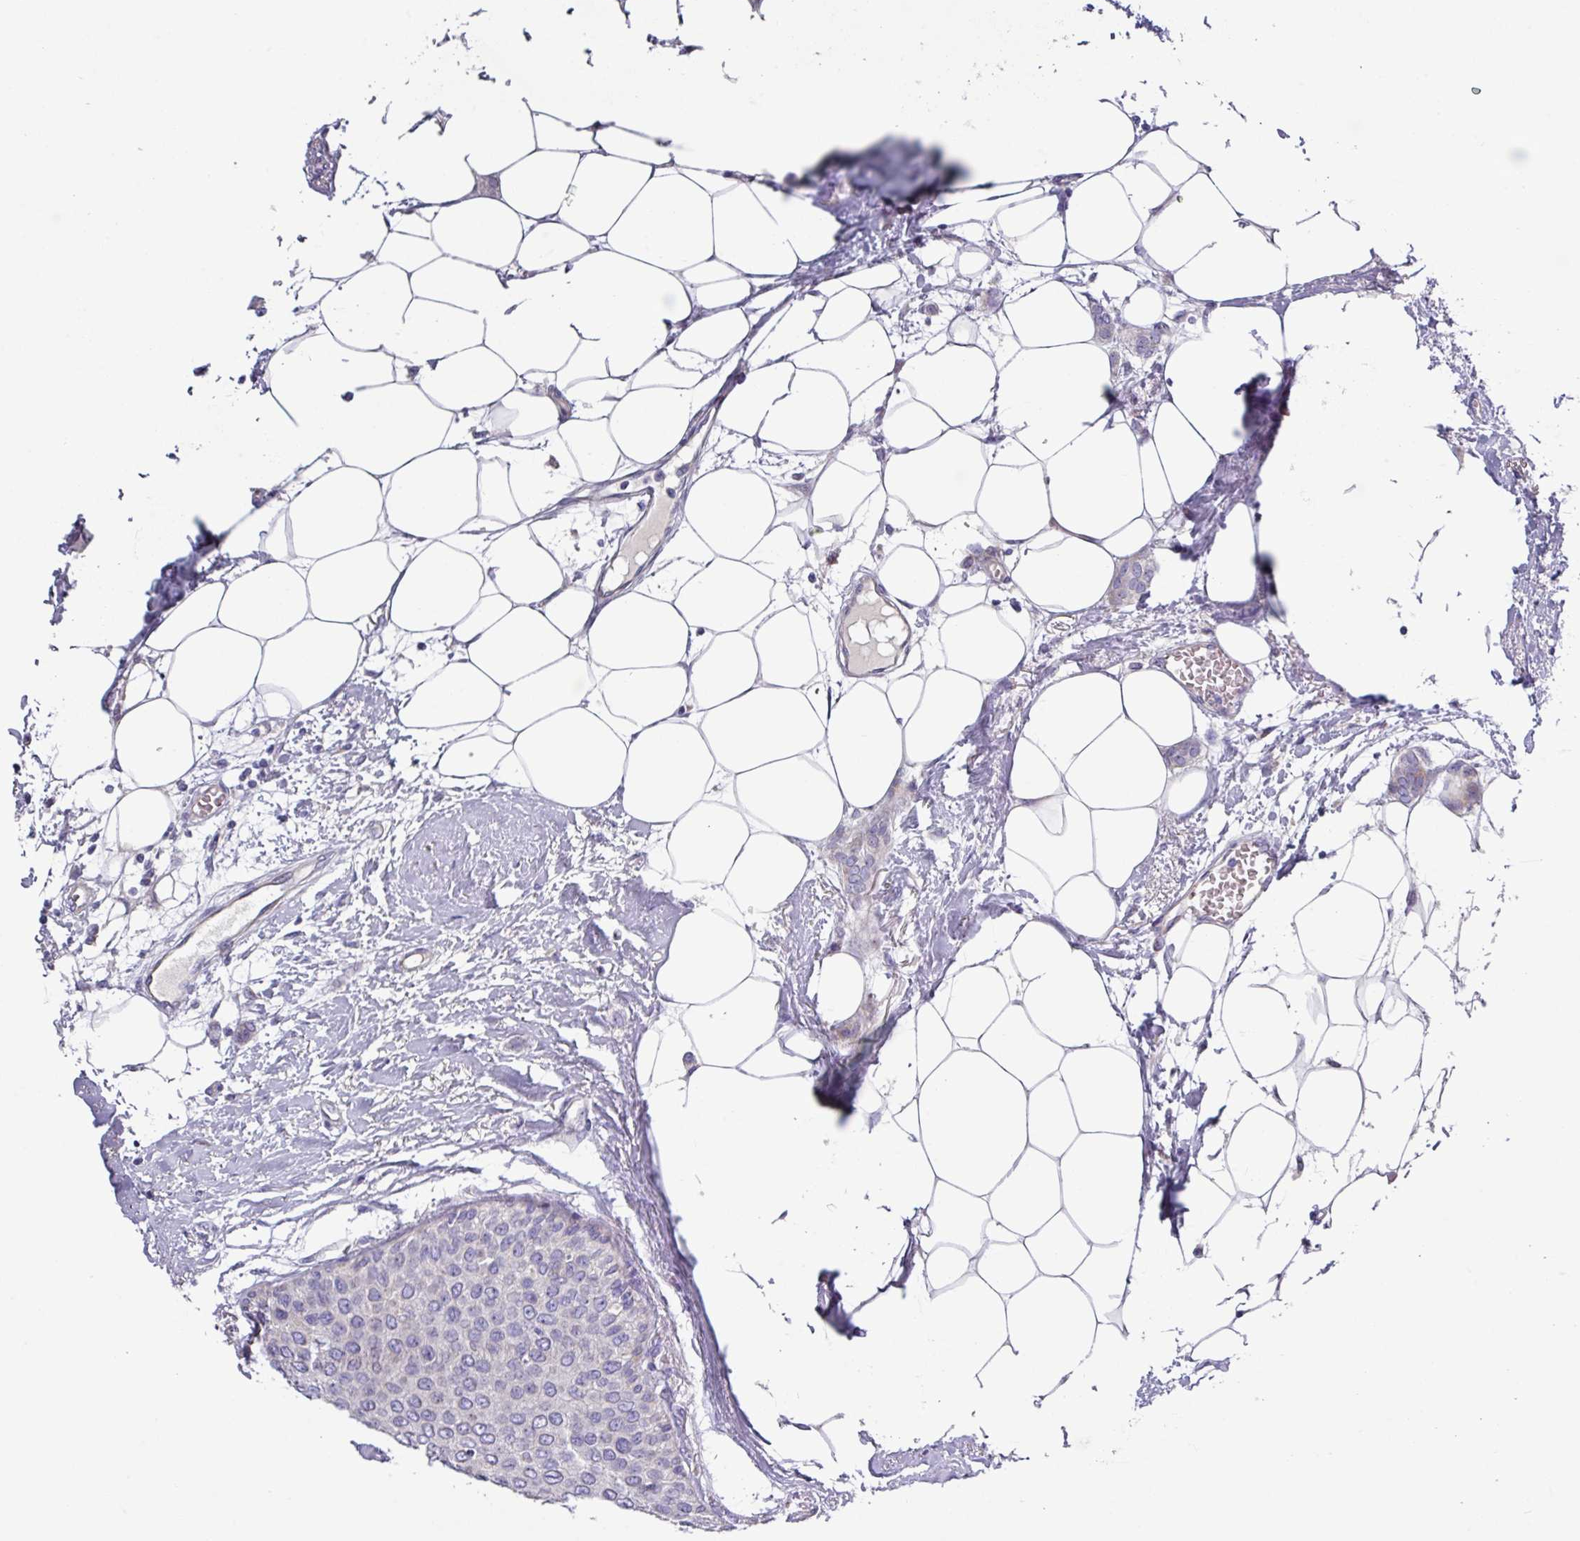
{"staining": {"intensity": "negative", "quantity": "none", "location": "none"}, "tissue": "breast cancer", "cell_type": "Tumor cells", "image_type": "cancer", "snomed": [{"axis": "morphology", "description": "Duct carcinoma"}, {"axis": "topography", "description": "Breast"}], "caption": "This photomicrograph is of breast cancer (intraductal carcinoma) stained with immunohistochemistry (IHC) to label a protein in brown with the nuclei are counter-stained blue. There is no positivity in tumor cells.", "gene": "RGS16", "patient": {"sex": "female", "age": 72}}